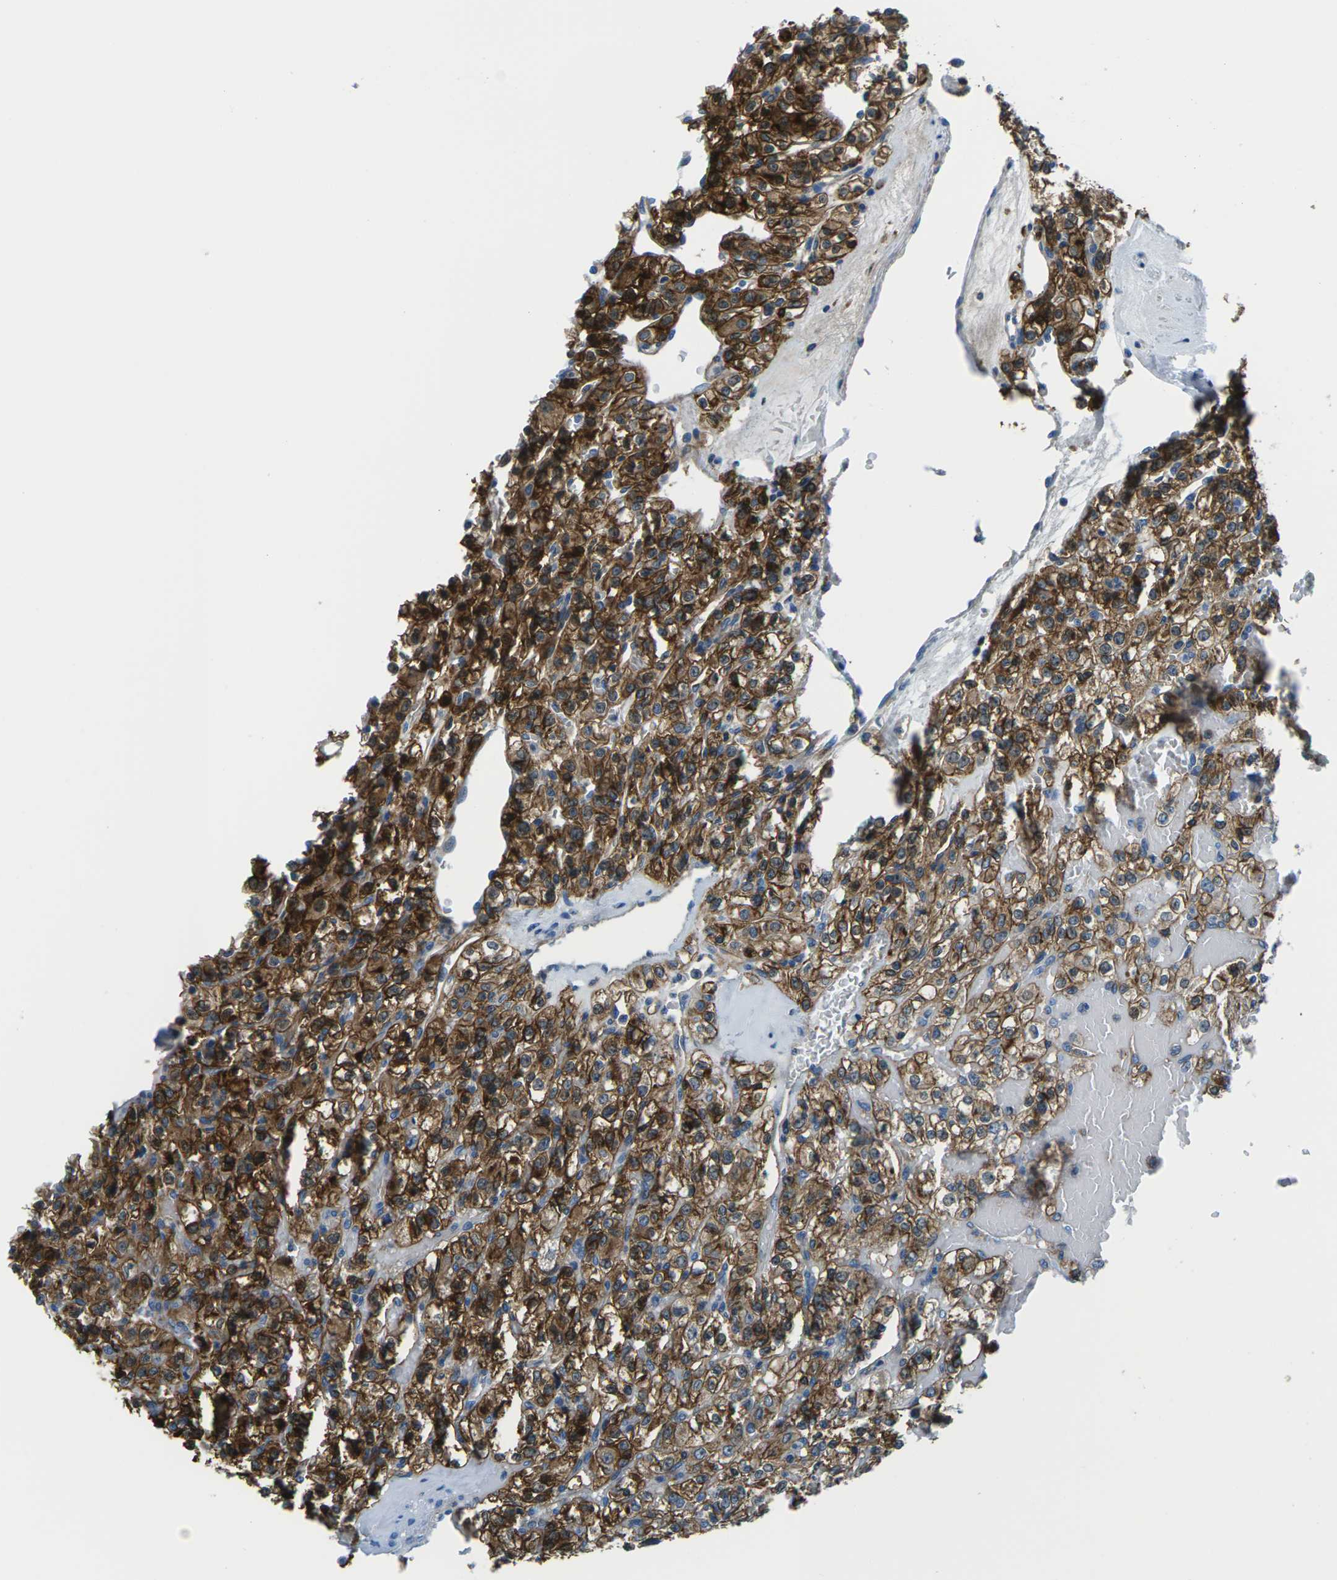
{"staining": {"intensity": "strong", "quantity": ">75%", "location": "cytoplasmic/membranous"}, "tissue": "renal cancer", "cell_type": "Tumor cells", "image_type": "cancer", "snomed": [{"axis": "morphology", "description": "Normal tissue, NOS"}, {"axis": "morphology", "description": "Adenocarcinoma, NOS"}, {"axis": "topography", "description": "Kidney"}], "caption": "Adenocarcinoma (renal) stained with DAB (3,3'-diaminobenzidine) immunohistochemistry shows high levels of strong cytoplasmic/membranous staining in approximately >75% of tumor cells.", "gene": "SOCS4", "patient": {"sex": "female", "age": 72}}